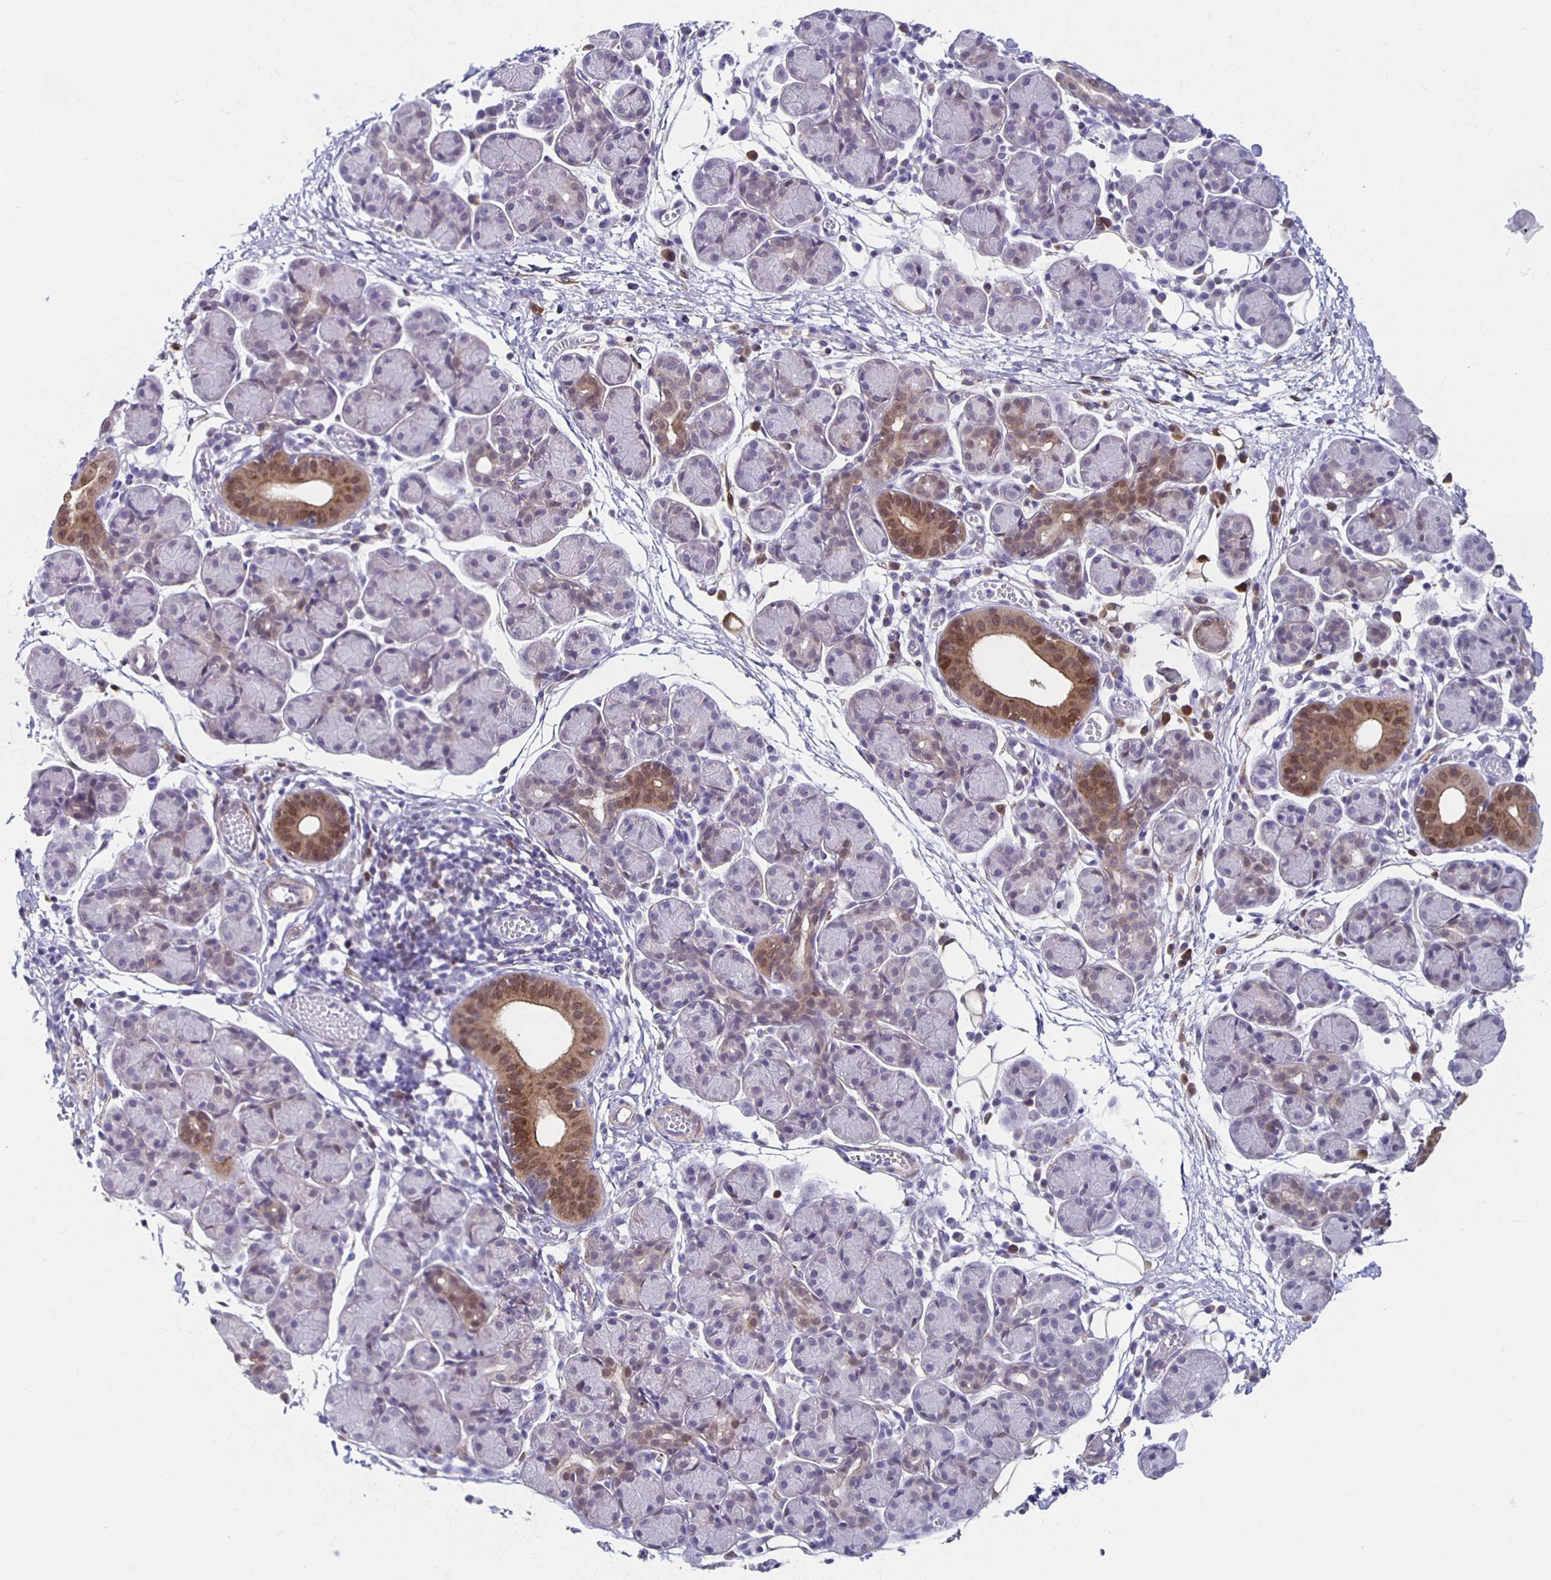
{"staining": {"intensity": "moderate", "quantity": "<25%", "location": "cytoplasmic/membranous,nuclear"}, "tissue": "salivary gland", "cell_type": "Glandular cells", "image_type": "normal", "snomed": [{"axis": "morphology", "description": "Normal tissue, NOS"}, {"axis": "morphology", "description": "Inflammation, NOS"}, {"axis": "topography", "description": "Lymph node"}, {"axis": "topography", "description": "Salivary gland"}], "caption": "Immunohistochemistry micrograph of normal salivary gland stained for a protein (brown), which exhibits low levels of moderate cytoplasmic/membranous,nuclear staining in about <25% of glandular cells.", "gene": "TPPP", "patient": {"sex": "male", "age": 3}}